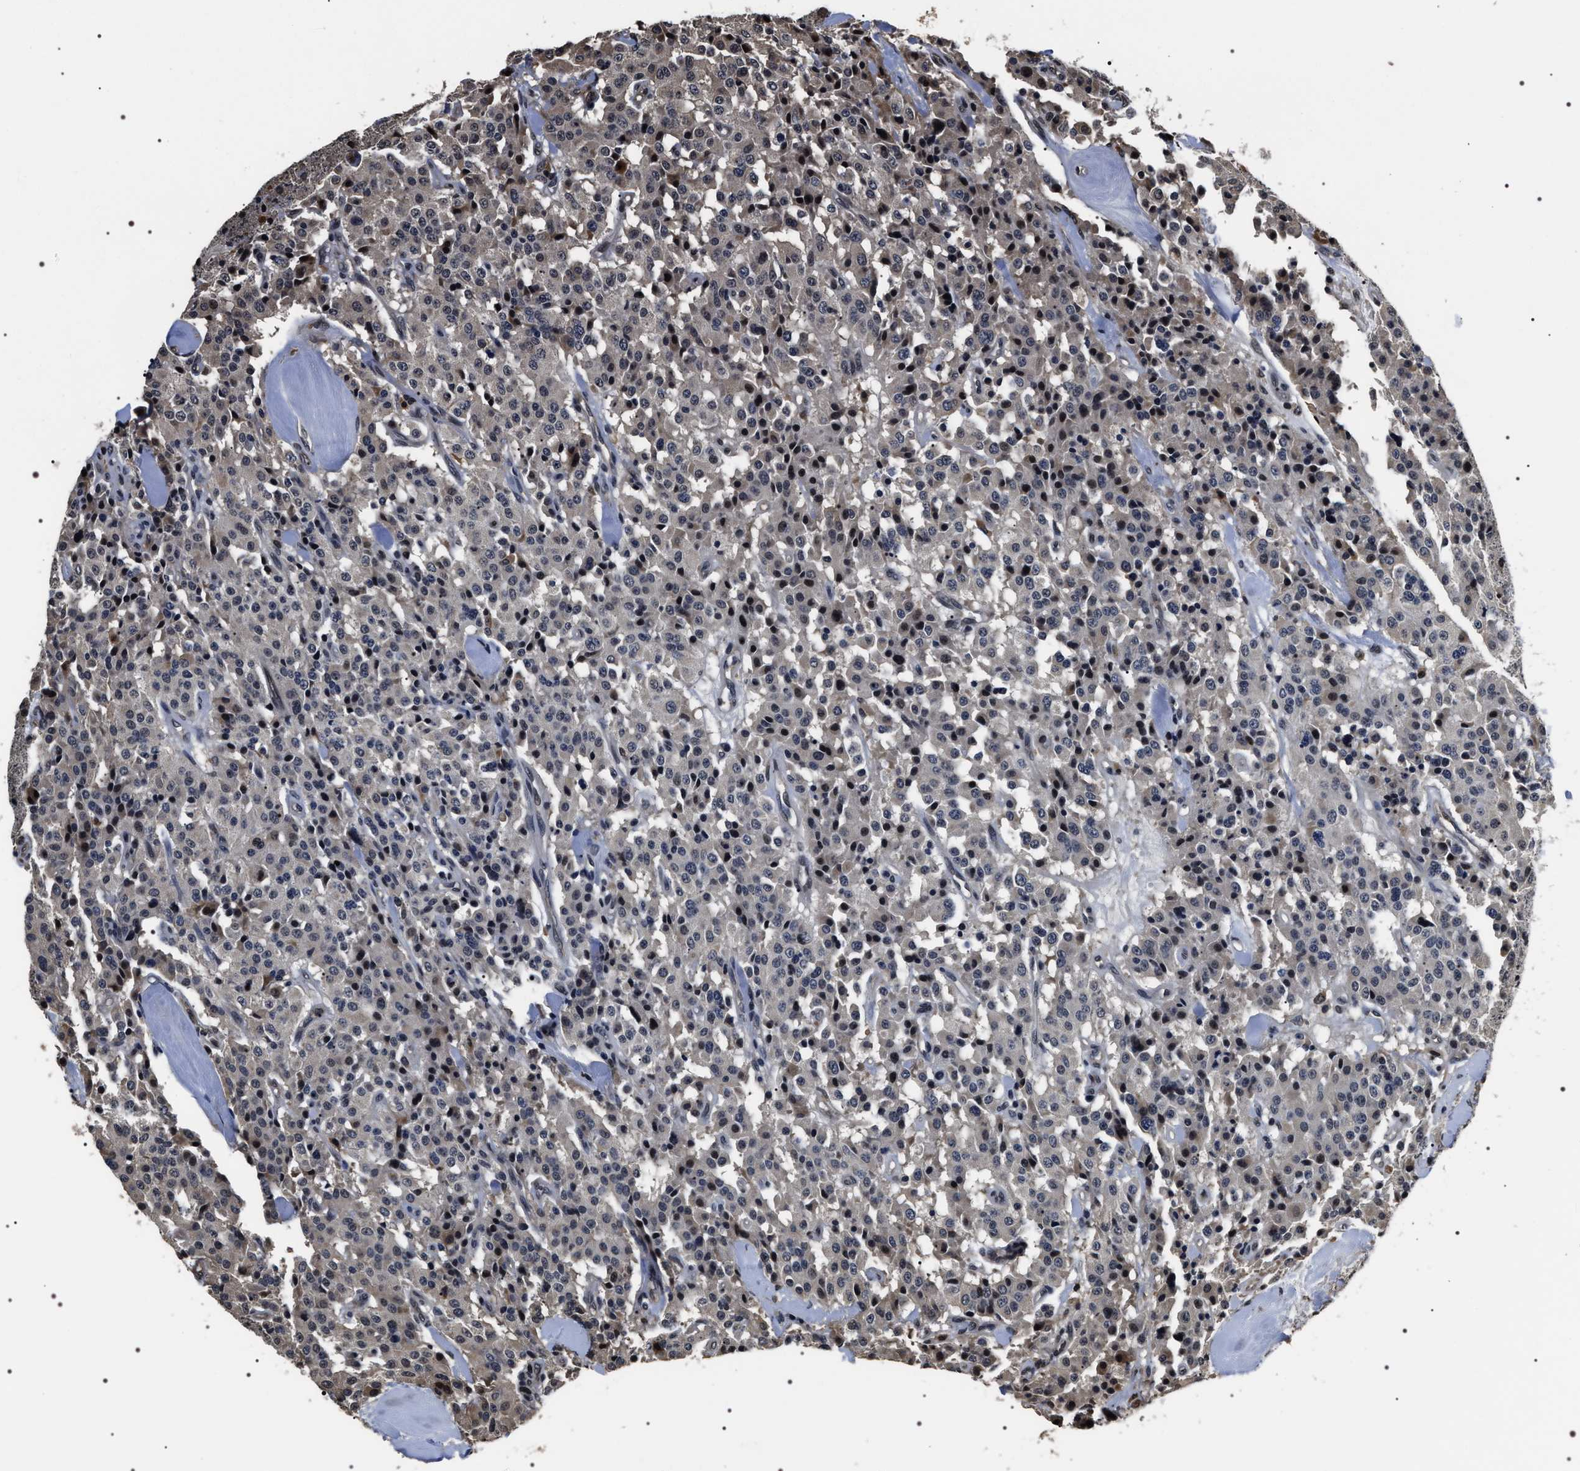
{"staining": {"intensity": "weak", "quantity": "<25%", "location": "cytoplasmic/membranous"}, "tissue": "carcinoid", "cell_type": "Tumor cells", "image_type": "cancer", "snomed": [{"axis": "morphology", "description": "Carcinoid, malignant, NOS"}, {"axis": "topography", "description": "Lung"}], "caption": "Carcinoid (malignant) was stained to show a protein in brown. There is no significant positivity in tumor cells. (Immunohistochemistry (ihc), brightfield microscopy, high magnification).", "gene": "ARHGAP22", "patient": {"sex": "male", "age": 30}}